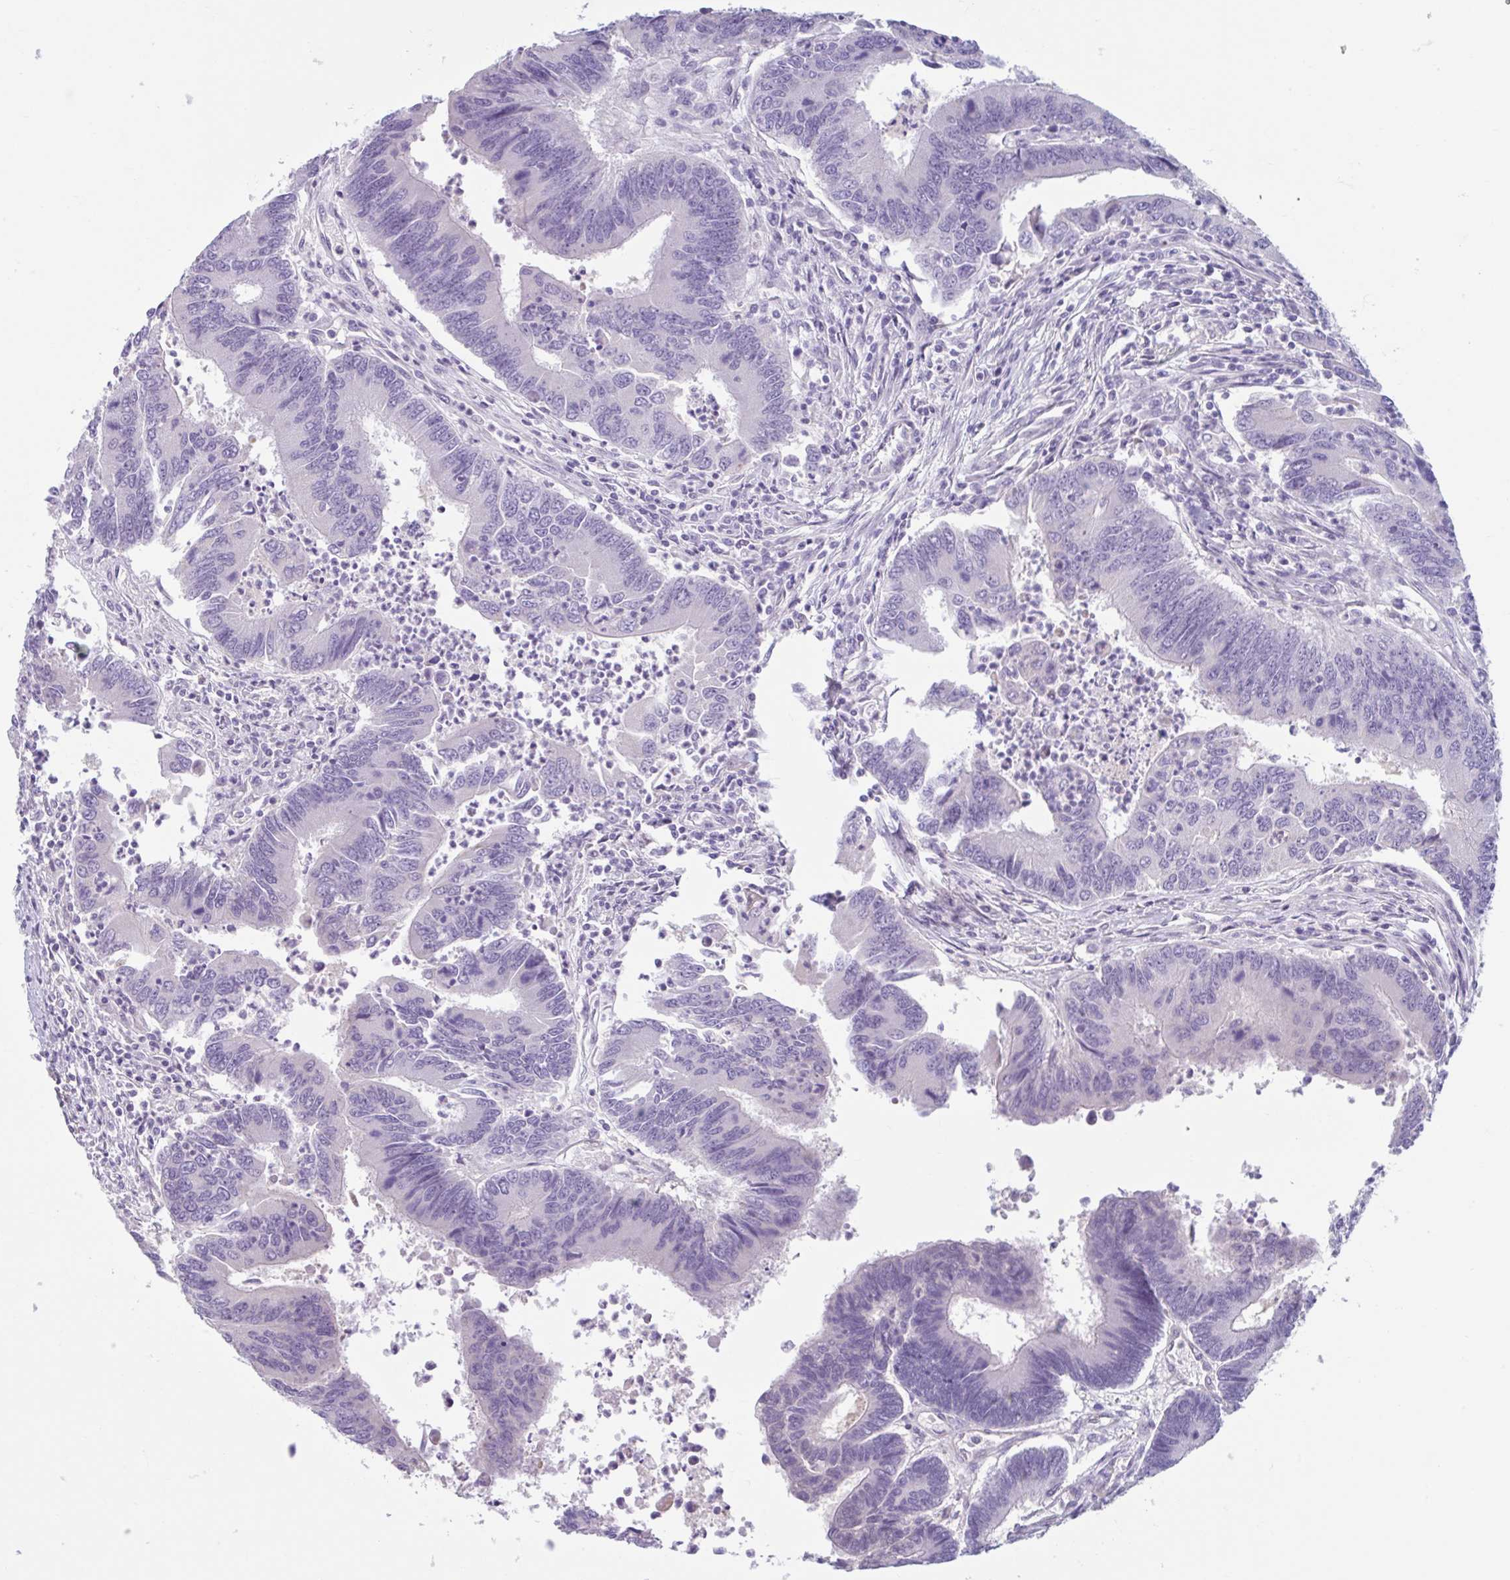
{"staining": {"intensity": "negative", "quantity": "none", "location": "none"}, "tissue": "colorectal cancer", "cell_type": "Tumor cells", "image_type": "cancer", "snomed": [{"axis": "morphology", "description": "Adenocarcinoma, NOS"}, {"axis": "topography", "description": "Colon"}], "caption": "Colorectal adenocarcinoma was stained to show a protein in brown. There is no significant expression in tumor cells.", "gene": "CDH19", "patient": {"sex": "female", "age": 67}}